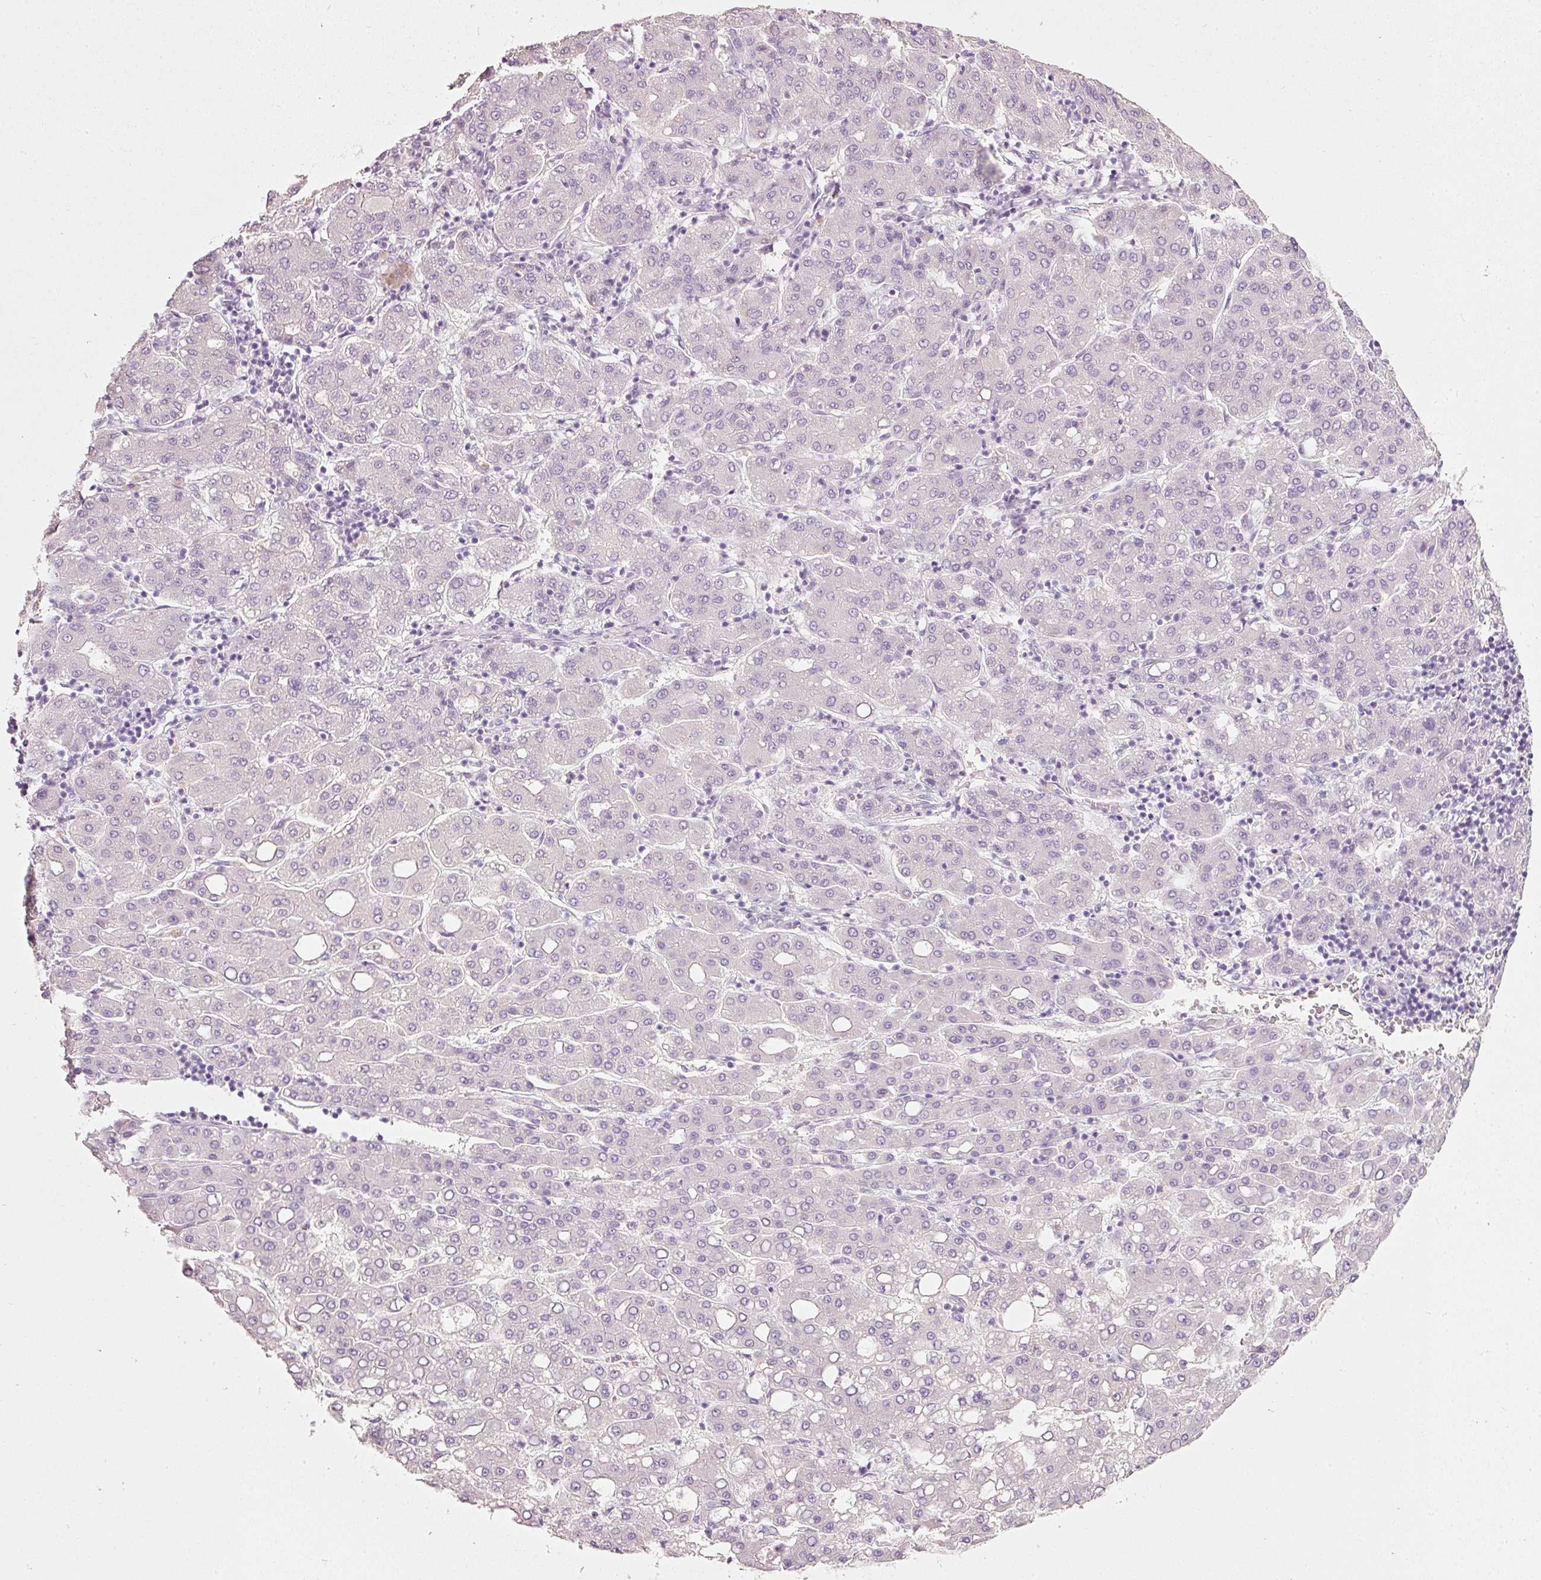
{"staining": {"intensity": "negative", "quantity": "none", "location": "none"}, "tissue": "liver cancer", "cell_type": "Tumor cells", "image_type": "cancer", "snomed": [{"axis": "morphology", "description": "Carcinoma, Hepatocellular, NOS"}, {"axis": "topography", "description": "Liver"}], "caption": "Immunohistochemistry (IHC) micrograph of neoplastic tissue: human hepatocellular carcinoma (liver) stained with DAB exhibits no significant protein positivity in tumor cells. The staining was performed using DAB to visualize the protein expression in brown, while the nuclei were stained in blue with hematoxylin (Magnification: 20x).", "gene": "PDXDC1", "patient": {"sex": "male", "age": 65}}